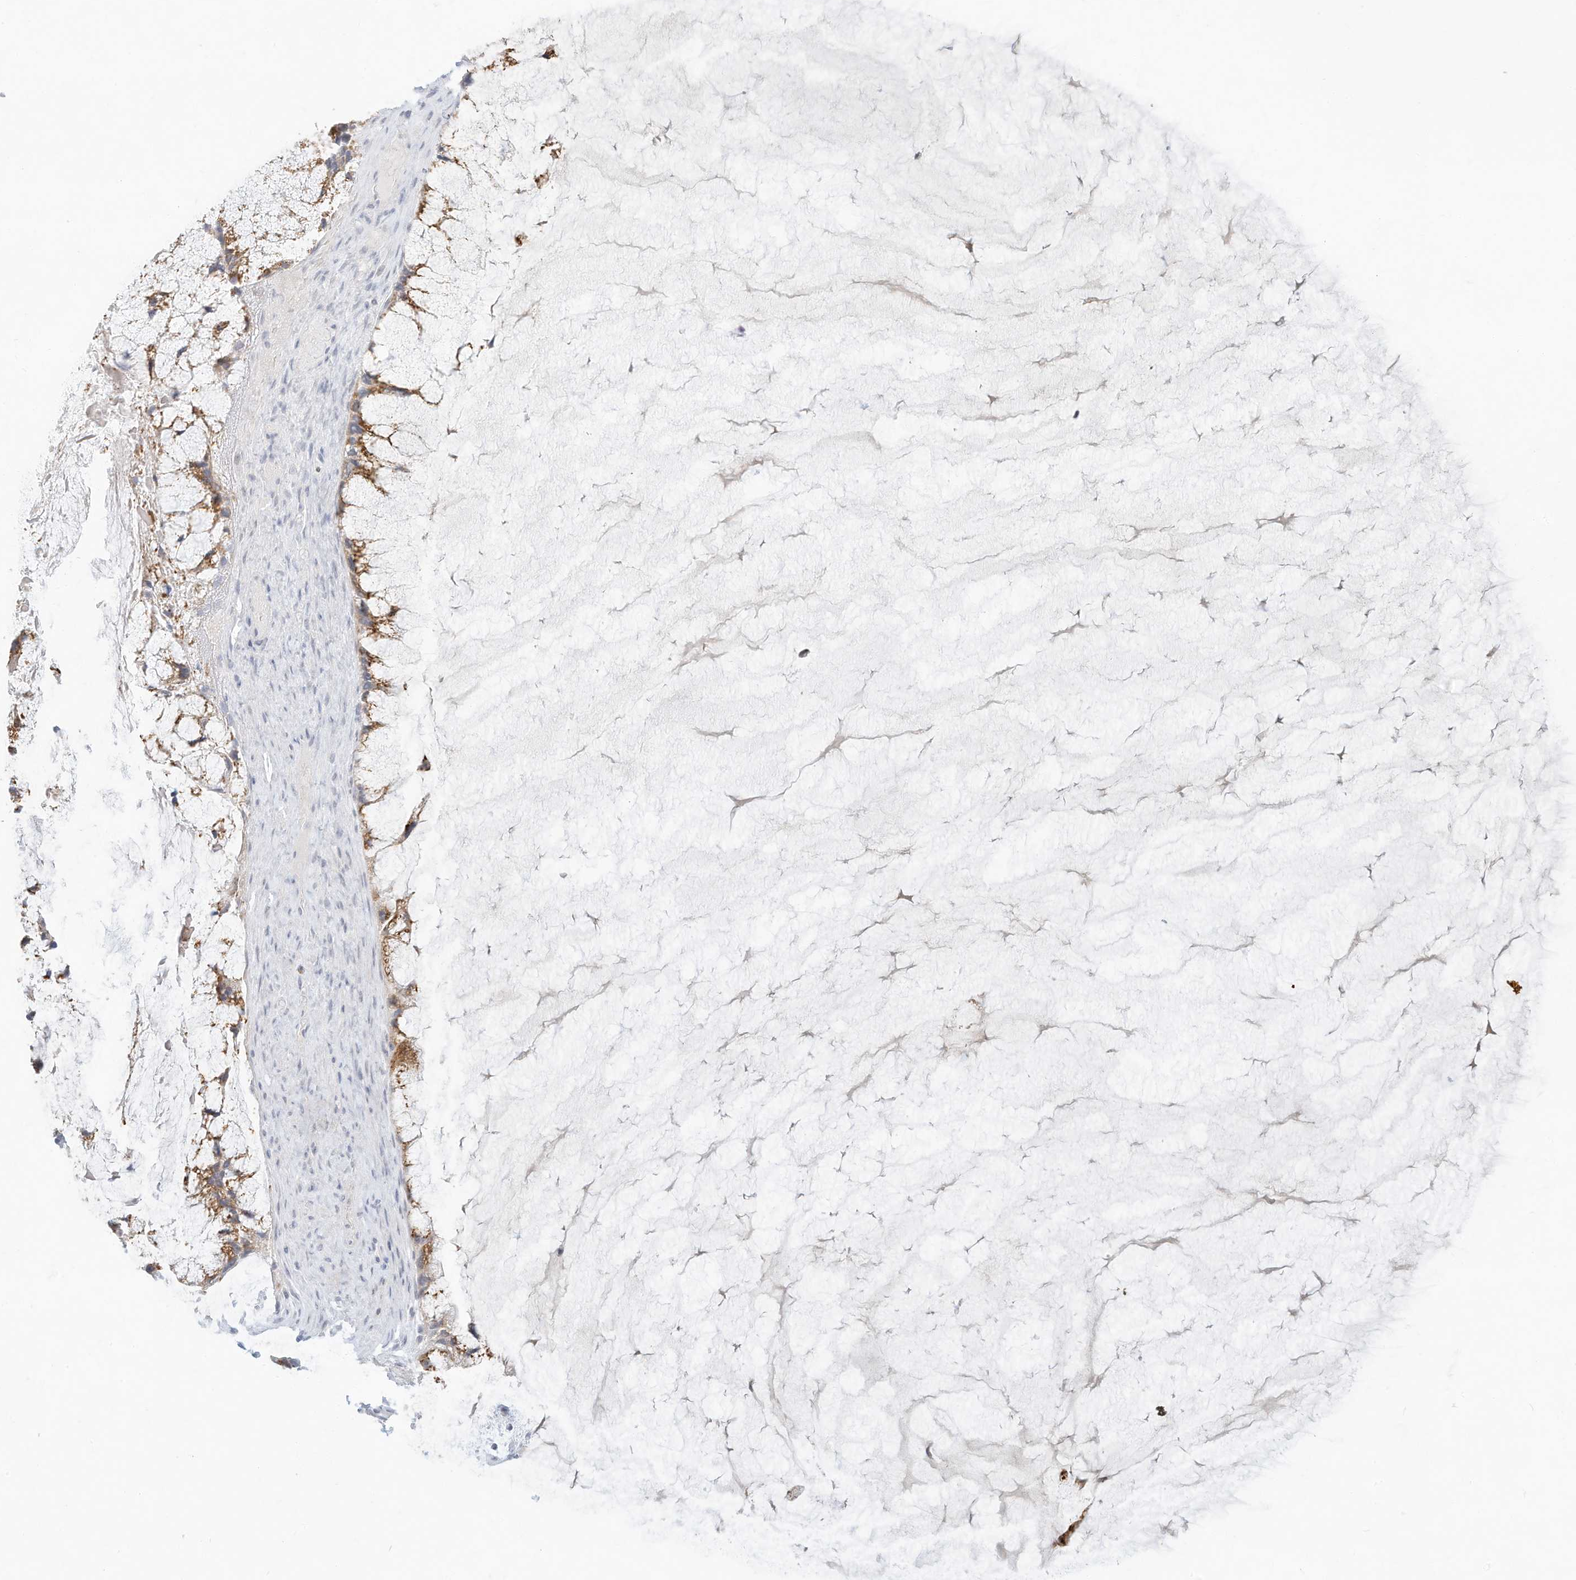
{"staining": {"intensity": "moderate", "quantity": ">75%", "location": "cytoplasmic/membranous"}, "tissue": "ovarian cancer", "cell_type": "Tumor cells", "image_type": "cancer", "snomed": [{"axis": "morphology", "description": "Cystadenocarcinoma, mucinous, NOS"}, {"axis": "topography", "description": "Ovary"}], "caption": "Immunohistochemistry (IHC) histopathology image of neoplastic tissue: ovarian cancer stained using immunohistochemistry exhibits medium levels of moderate protein expression localized specifically in the cytoplasmic/membranous of tumor cells, appearing as a cytoplasmic/membranous brown color.", "gene": "PAK6", "patient": {"sex": "female", "age": 37}}